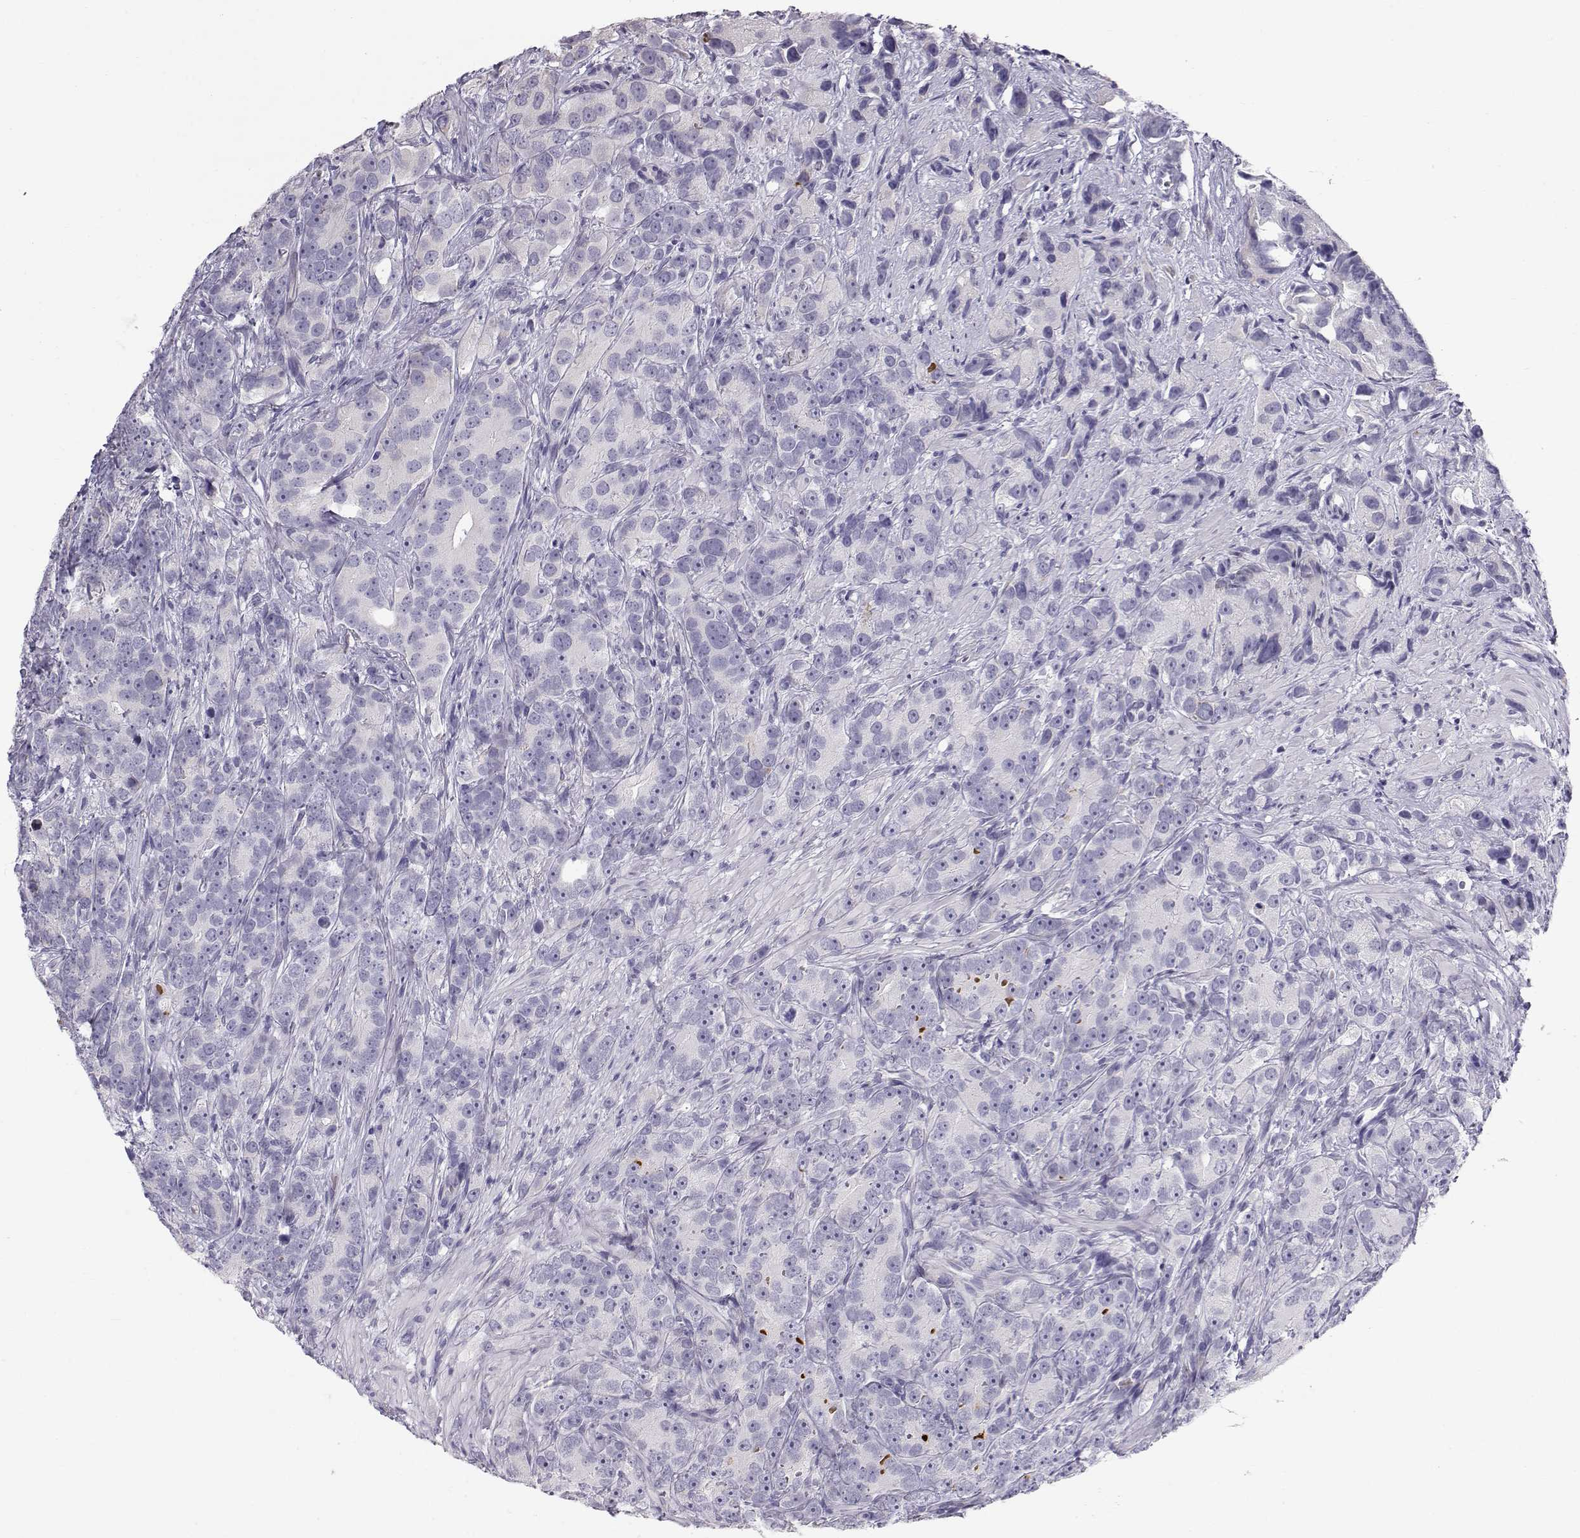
{"staining": {"intensity": "negative", "quantity": "none", "location": "none"}, "tissue": "prostate cancer", "cell_type": "Tumor cells", "image_type": "cancer", "snomed": [{"axis": "morphology", "description": "Adenocarcinoma, High grade"}, {"axis": "topography", "description": "Prostate"}], "caption": "A high-resolution micrograph shows immunohistochemistry staining of adenocarcinoma (high-grade) (prostate), which displays no significant expression in tumor cells.", "gene": "RNASE12", "patient": {"sex": "male", "age": 90}}